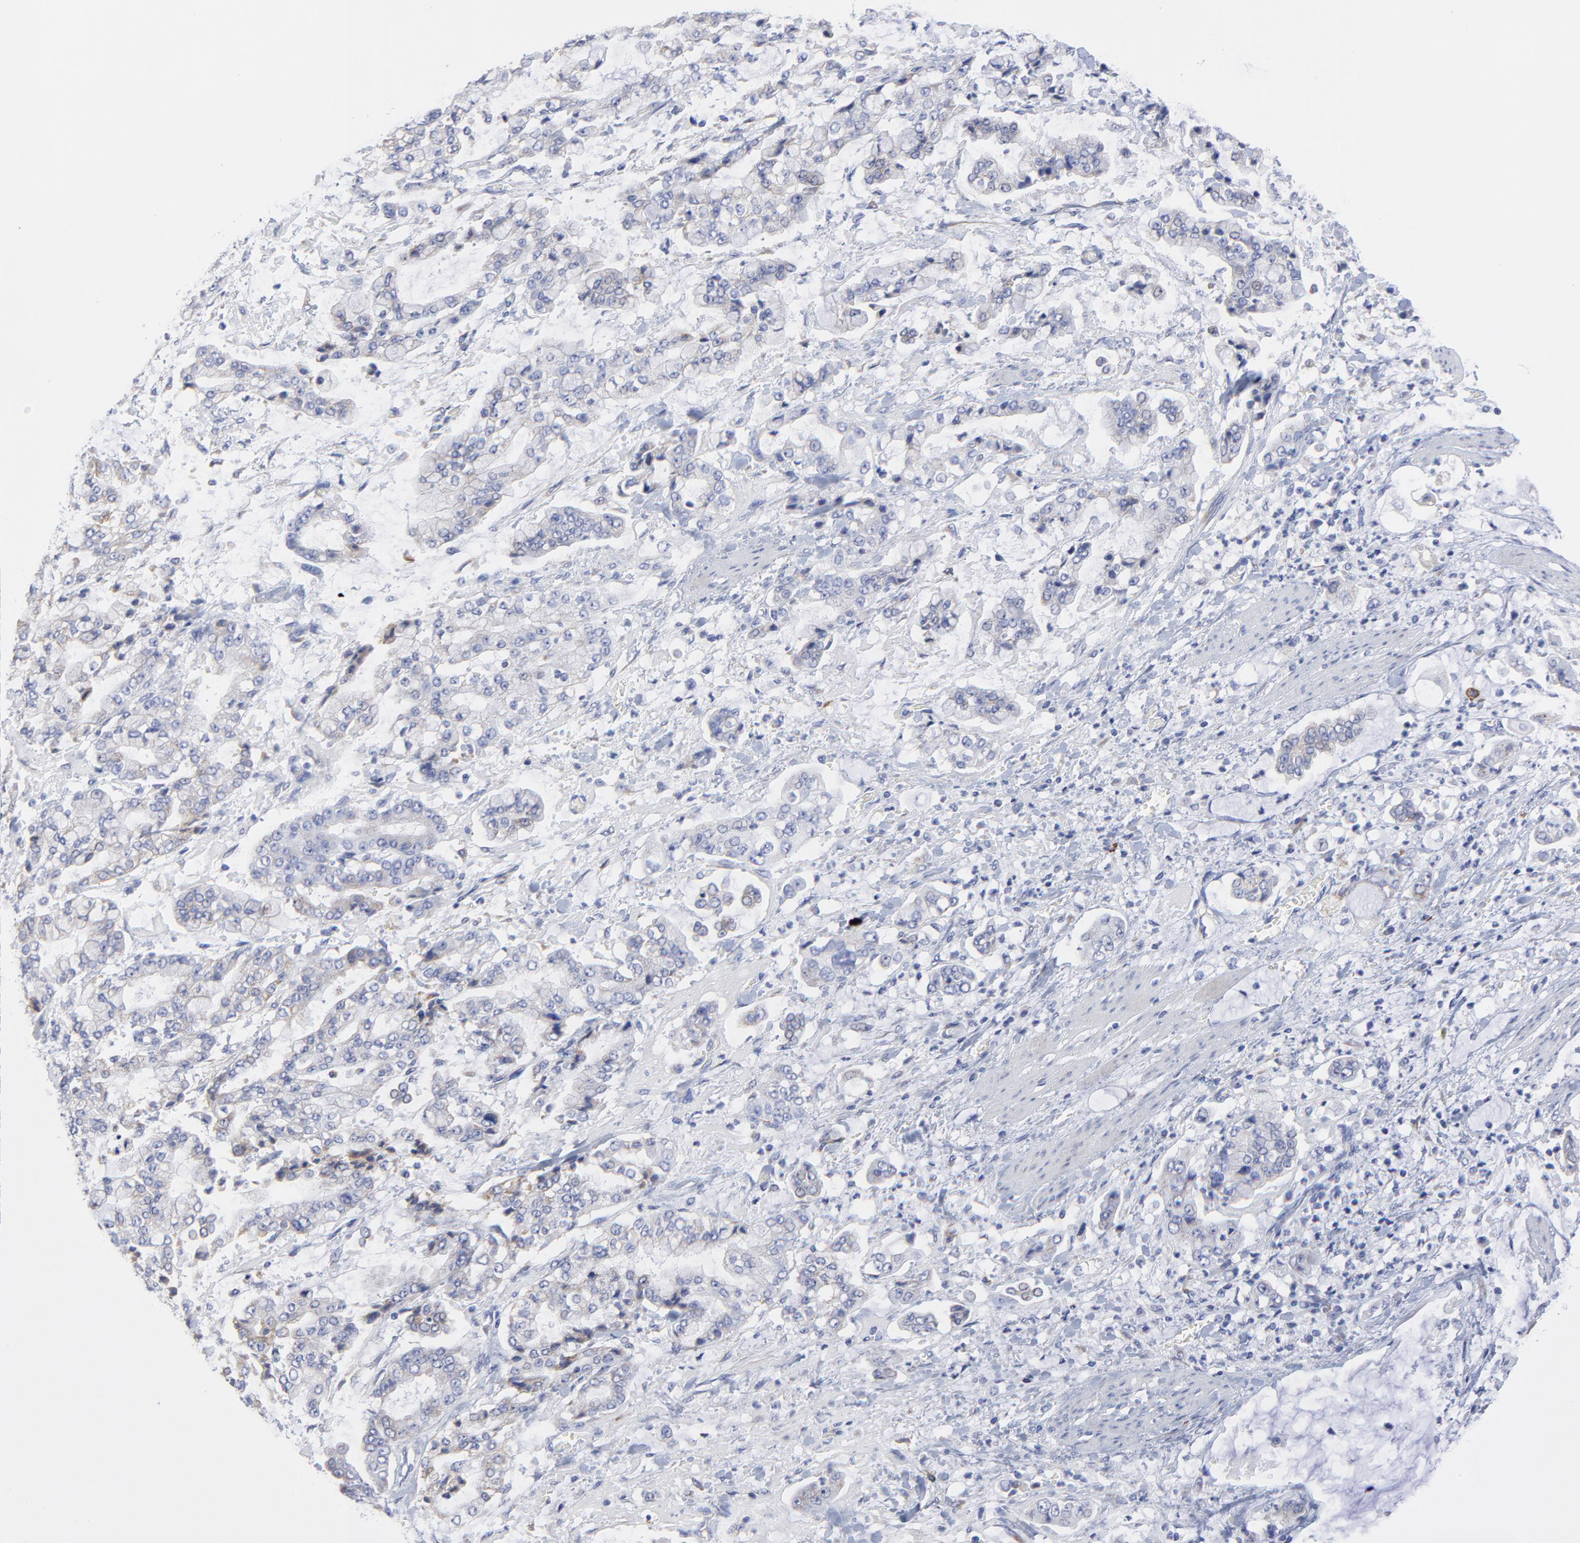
{"staining": {"intensity": "negative", "quantity": "none", "location": "none"}, "tissue": "stomach cancer", "cell_type": "Tumor cells", "image_type": "cancer", "snomed": [{"axis": "morphology", "description": "Normal tissue, NOS"}, {"axis": "morphology", "description": "Adenocarcinoma, NOS"}, {"axis": "topography", "description": "Stomach, upper"}, {"axis": "topography", "description": "Stomach"}], "caption": "Immunohistochemistry (IHC) photomicrograph of neoplastic tissue: stomach cancer stained with DAB (3,3'-diaminobenzidine) exhibits no significant protein positivity in tumor cells.", "gene": "DUSP9", "patient": {"sex": "male", "age": 76}}